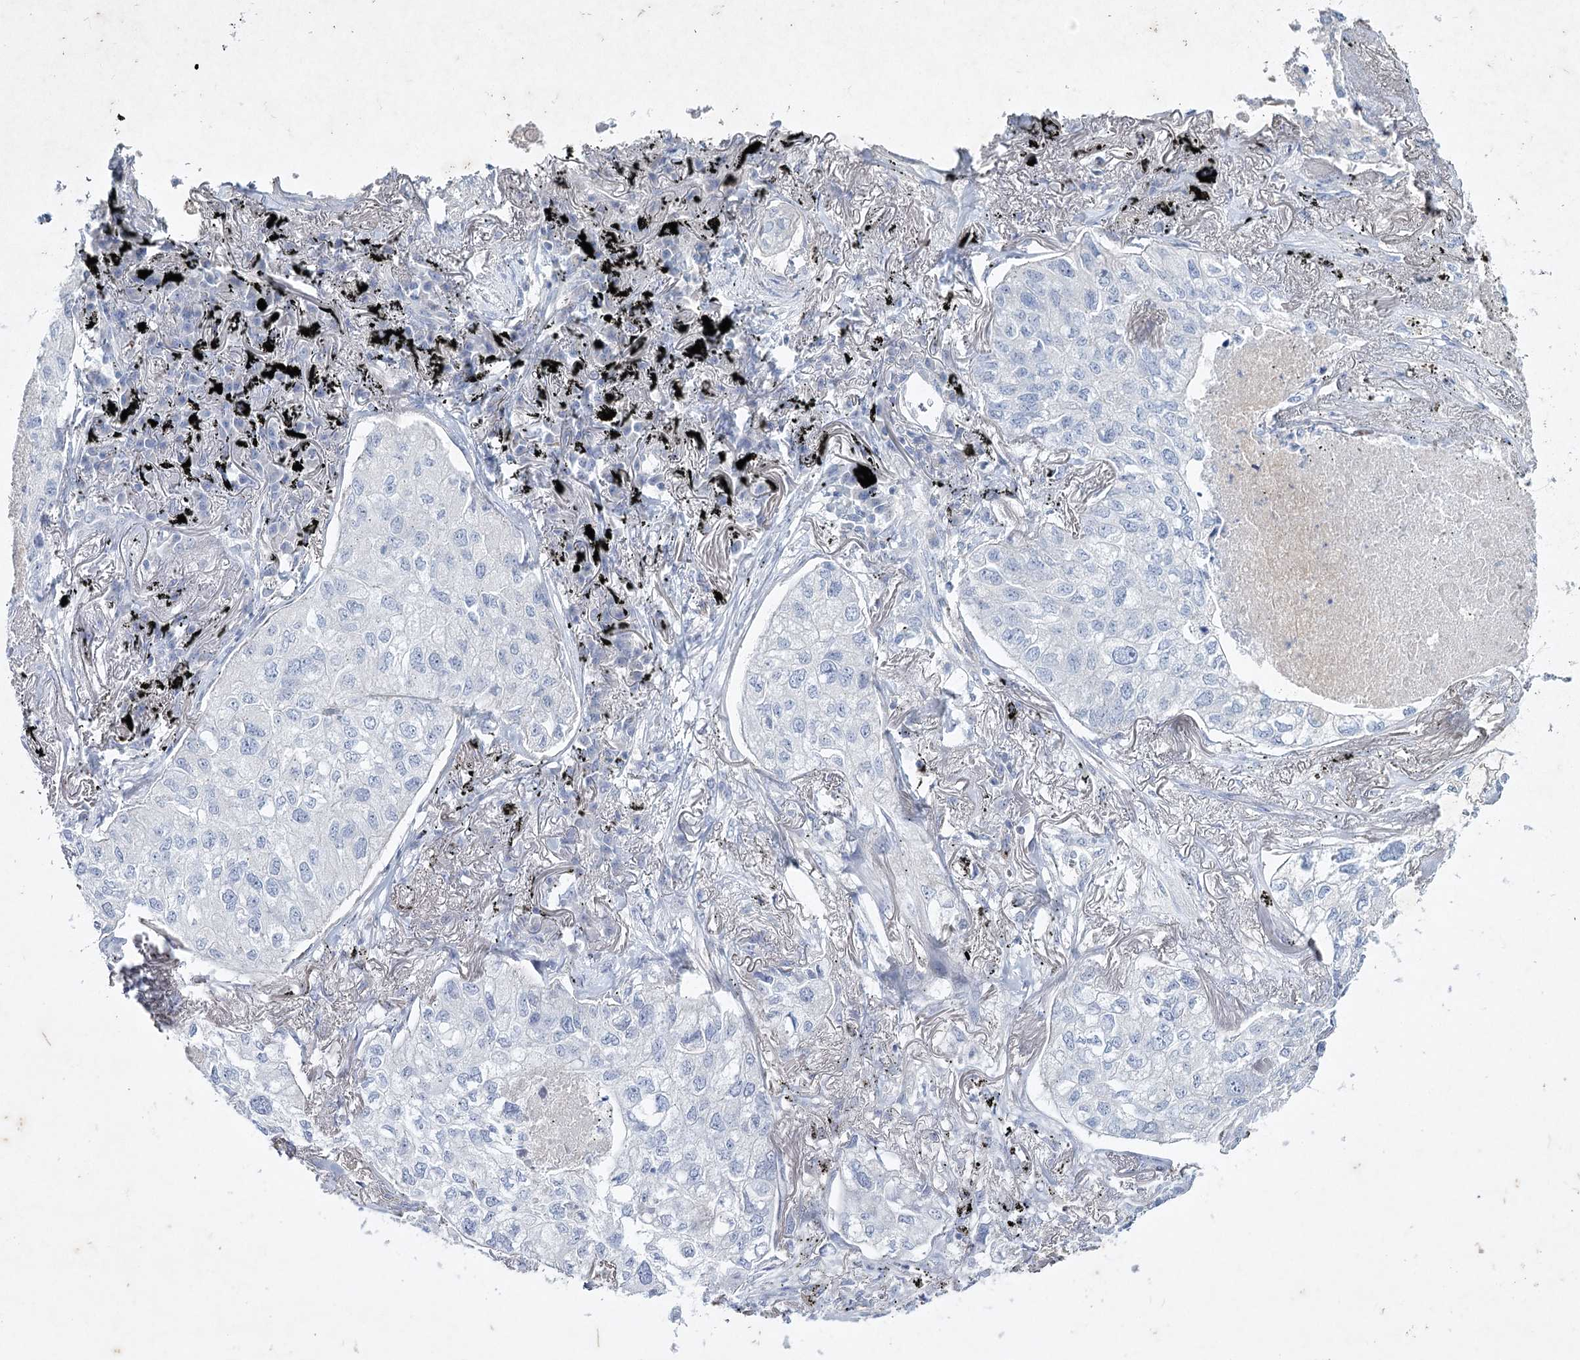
{"staining": {"intensity": "negative", "quantity": "none", "location": "none"}, "tissue": "lung cancer", "cell_type": "Tumor cells", "image_type": "cancer", "snomed": [{"axis": "morphology", "description": "Adenocarcinoma, NOS"}, {"axis": "topography", "description": "Lung"}], "caption": "A high-resolution micrograph shows immunohistochemistry (IHC) staining of lung adenocarcinoma, which displays no significant positivity in tumor cells.", "gene": "MAP3K13", "patient": {"sex": "male", "age": 65}}